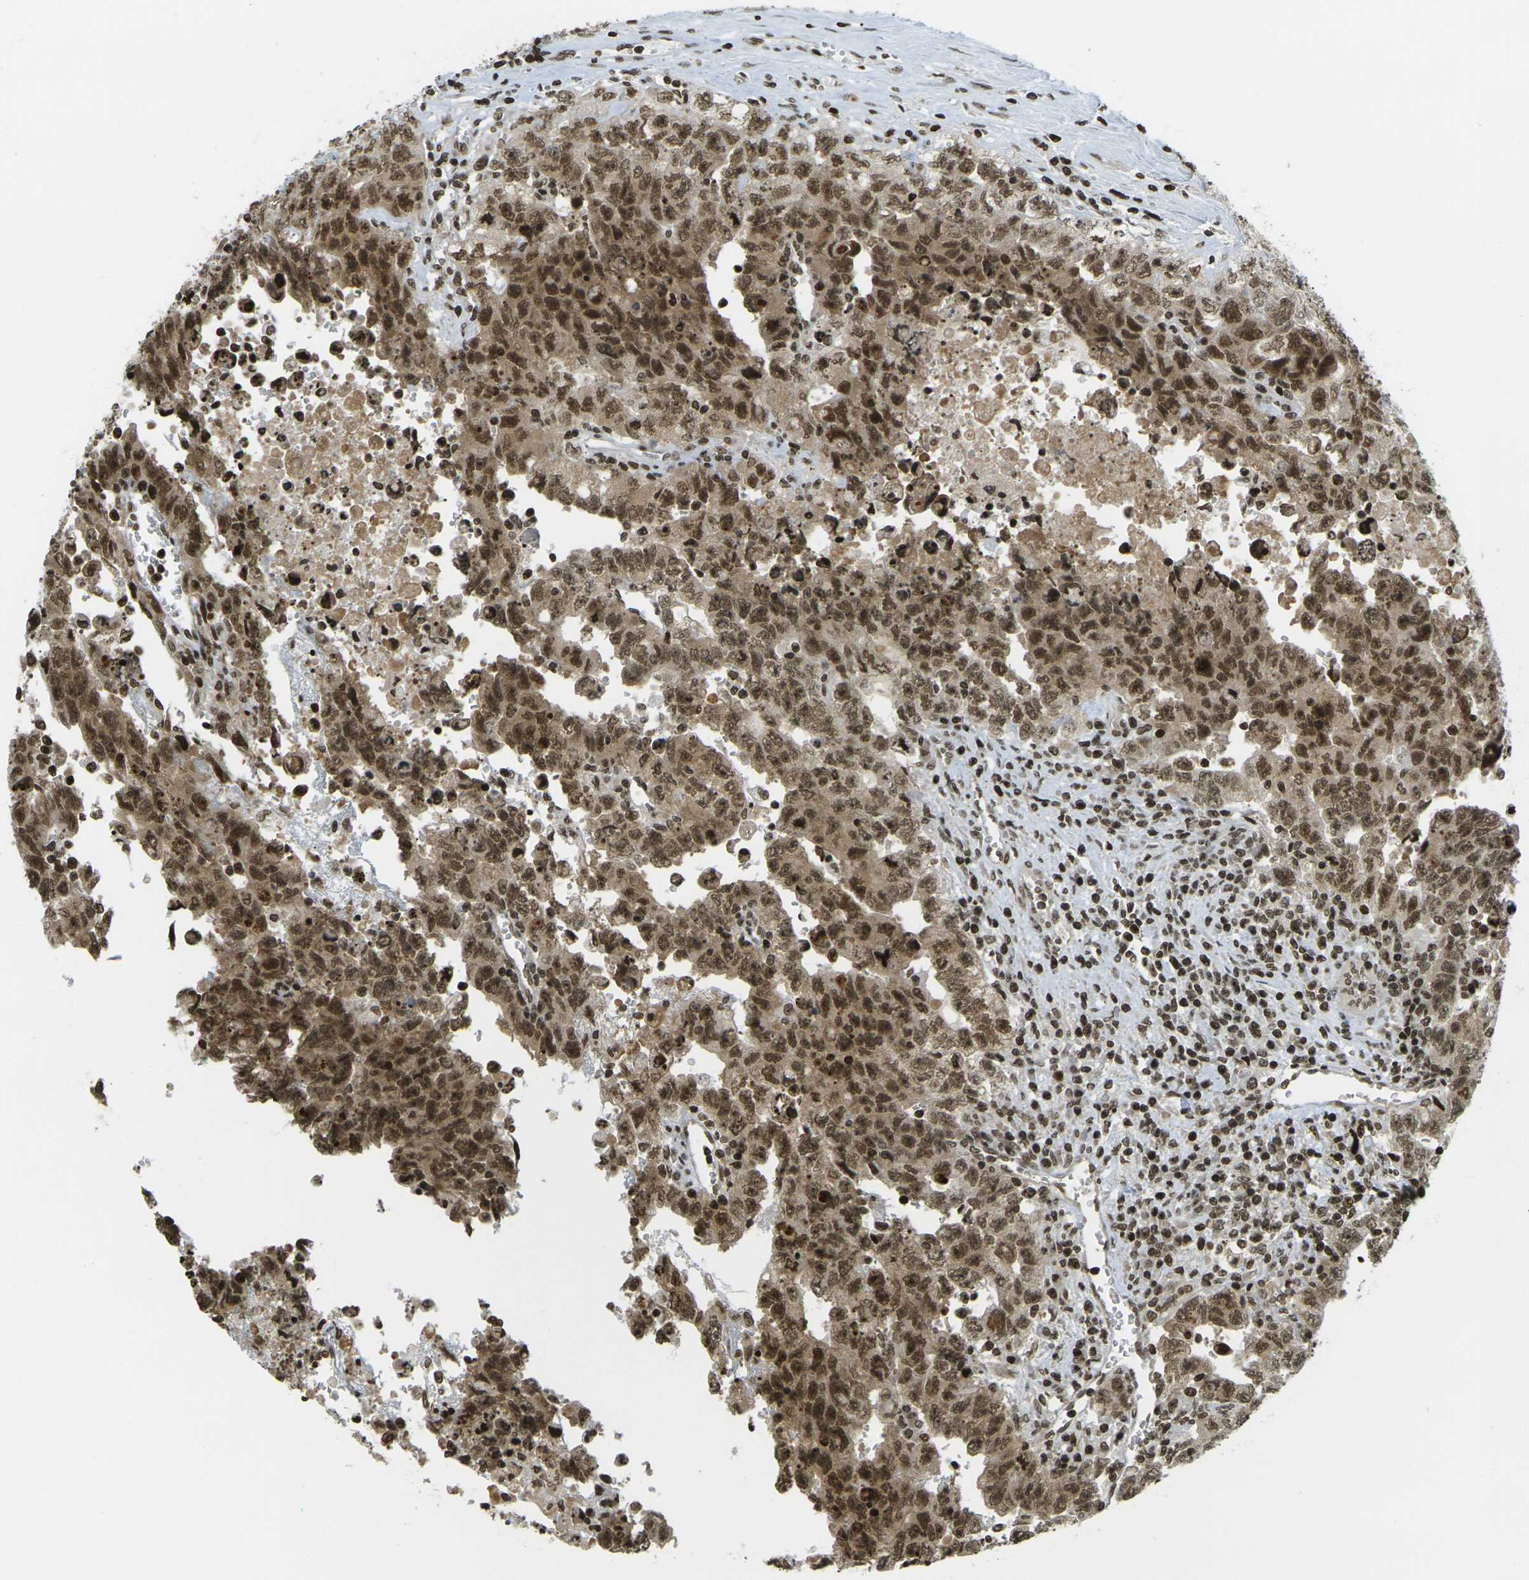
{"staining": {"intensity": "moderate", "quantity": ">75%", "location": "cytoplasmic/membranous,nuclear"}, "tissue": "testis cancer", "cell_type": "Tumor cells", "image_type": "cancer", "snomed": [{"axis": "morphology", "description": "Carcinoma, Embryonal, NOS"}, {"axis": "topography", "description": "Testis"}], "caption": "Approximately >75% of tumor cells in human testis cancer exhibit moderate cytoplasmic/membranous and nuclear protein staining as visualized by brown immunohistochemical staining.", "gene": "RUVBL2", "patient": {"sex": "male", "age": 28}}